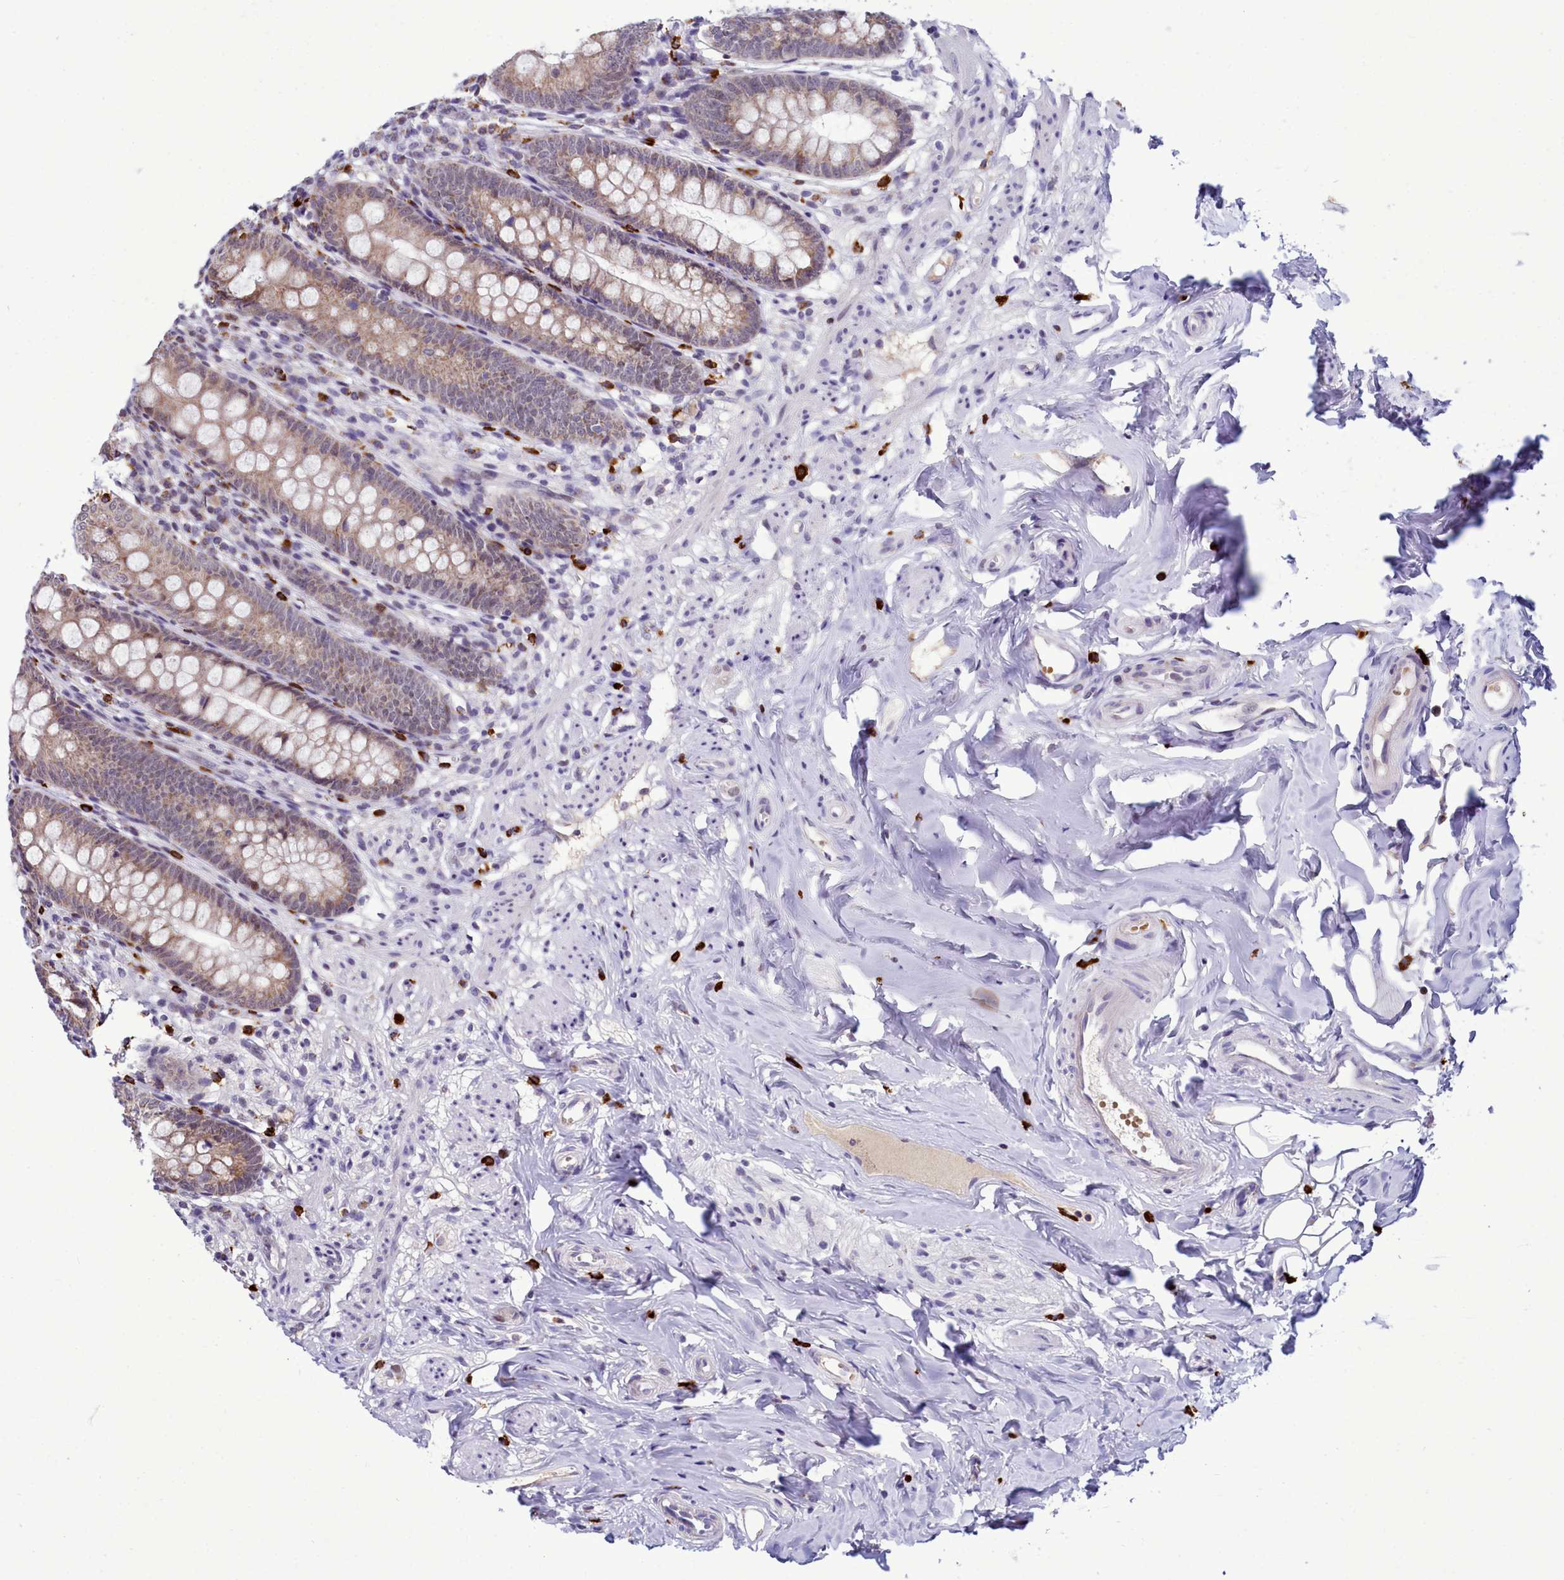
{"staining": {"intensity": "weak", "quantity": ">75%", "location": "cytoplasmic/membranous"}, "tissue": "appendix", "cell_type": "Glandular cells", "image_type": "normal", "snomed": [{"axis": "morphology", "description": "Normal tissue, NOS"}, {"axis": "topography", "description": "Appendix"}], "caption": "The micrograph exhibits a brown stain indicating the presence of a protein in the cytoplasmic/membranous of glandular cells in appendix.", "gene": "POM121L2", "patient": {"sex": "female", "age": 51}}